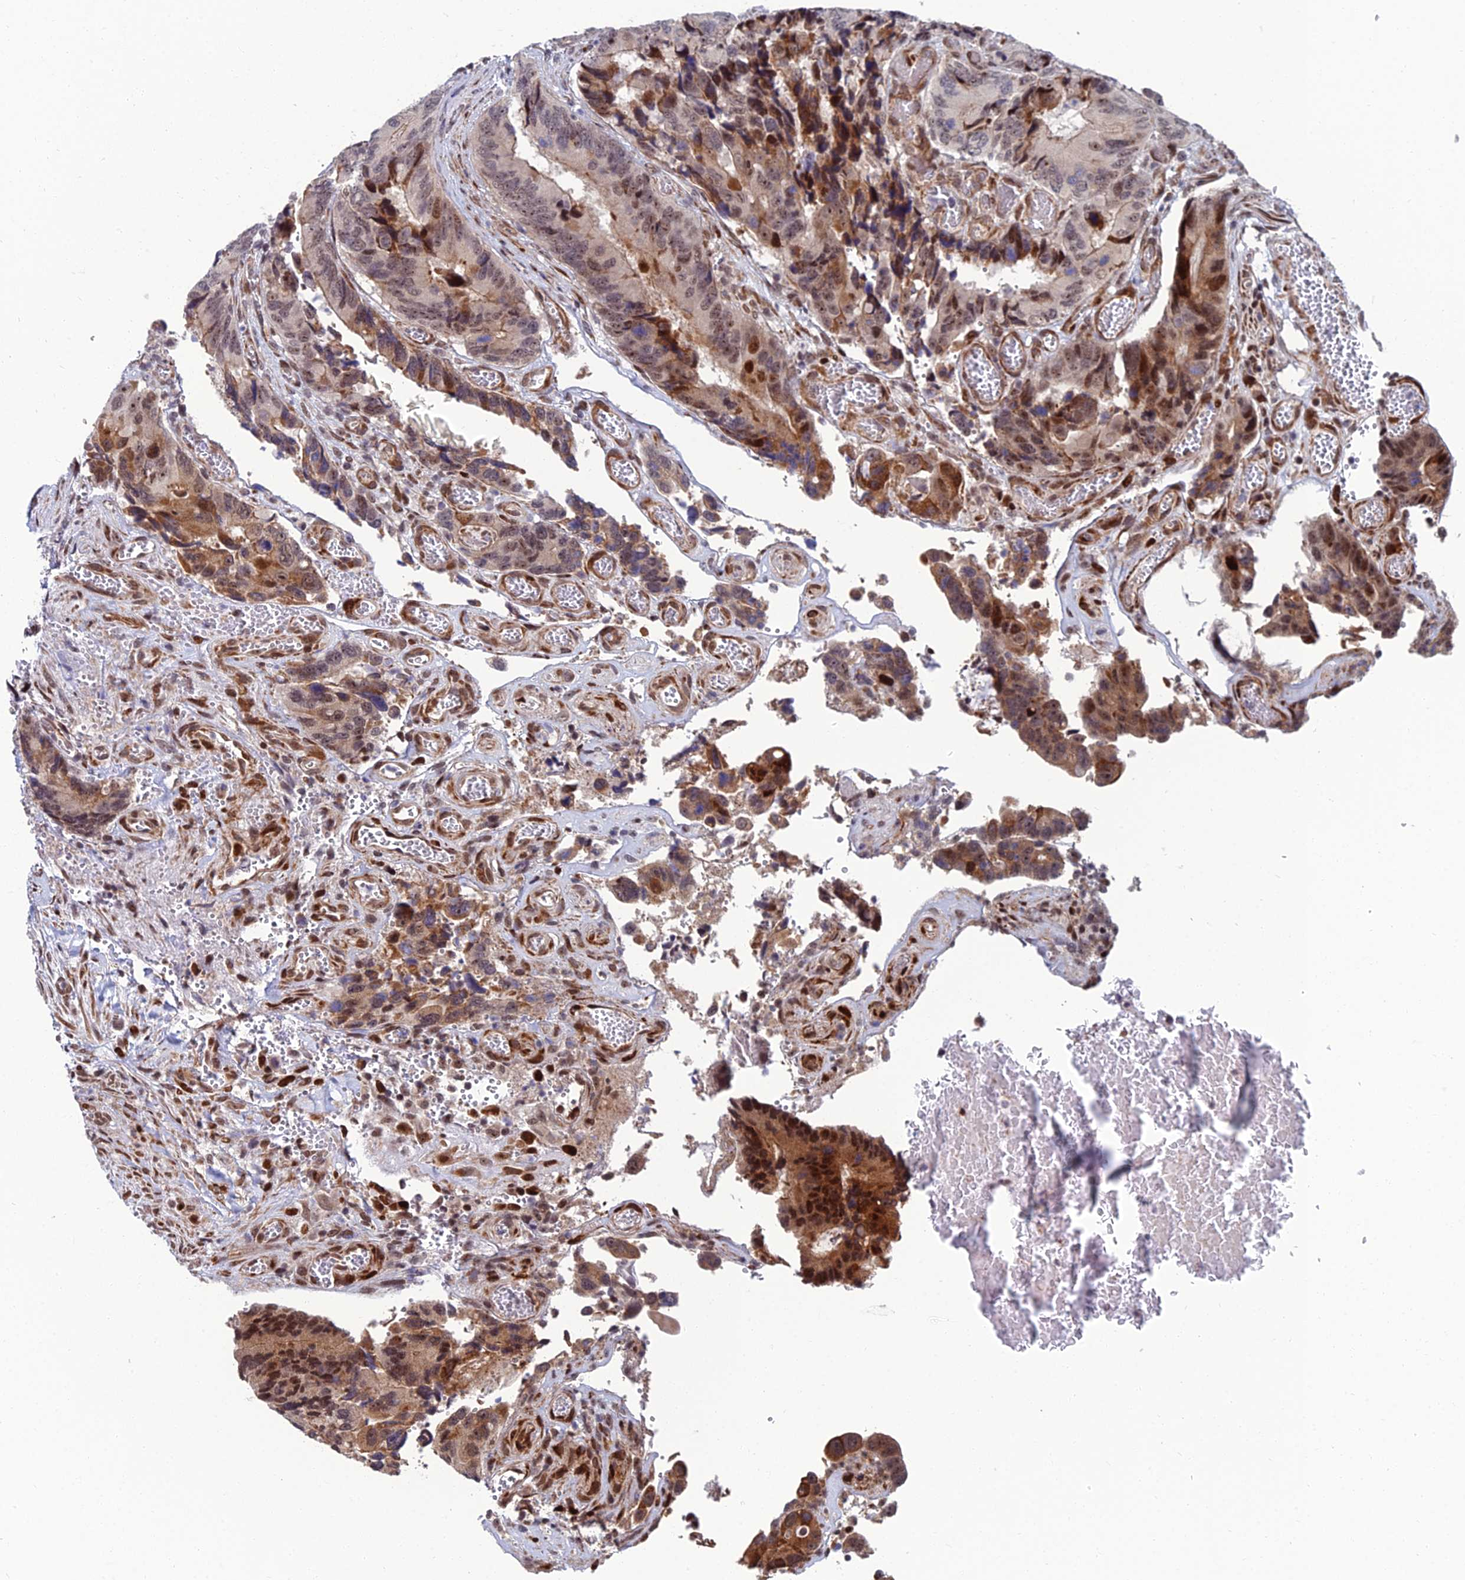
{"staining": {"intensity": "moderate", "quantity": "25%-75%", "location": "cytoplasmic/membranous,nuclear"}, "tissue": "colorectal cancer", "cell_type": "Tumor cells", "image_type": "cancer", "snomed": [{"axis": "morphology", "description": "Adenocarcinoma, NOS"}, {"axis": "topography", "description": "Colon"}], "caption": "Immunohistochemical staining of human adenocarcinoma (colorectal) shows moderate cytoplasmic/membranous and nuclear protein expression in approximately 25%-75% of tumor cells.", "gene": "ZNF668", "patient": {"sex": "male", "age": 84}}